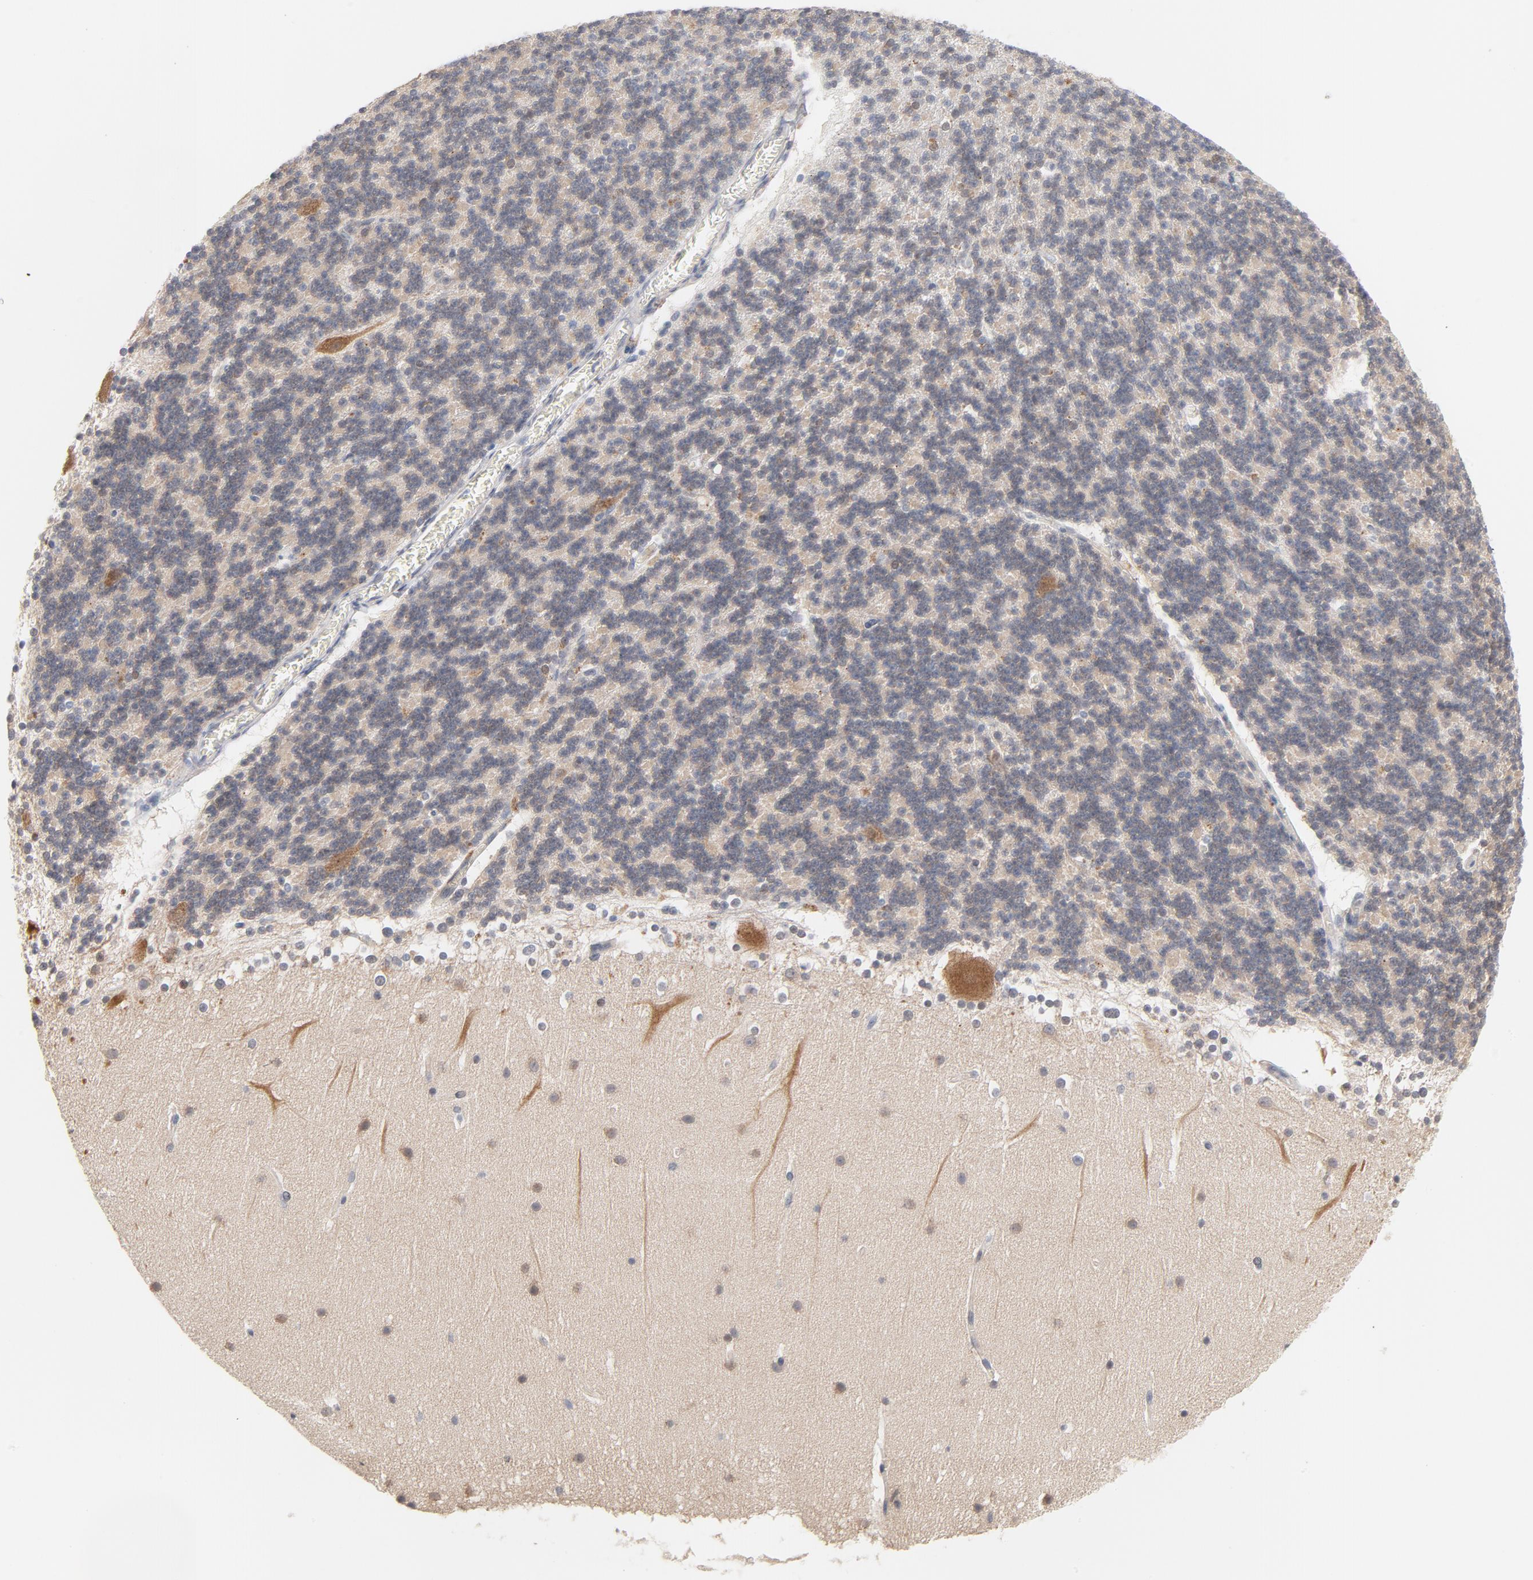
{"staining": {"intensity": "negative", "quantity": "none", "location": "none"}, "tissue": "cerebellum", "cell_type": "Cells in granular layer", "image_type": "normal", "snomed": [{"axis": "morphology", "description": "Normal tissue, NOS"}, {"axis": "topography", "description": "Cerebellum"}], "caption": "Photomicrograph shows no protein positivity in cells in granular layer of normal cerebellum. (Immunohistochemistry, brightfield microscopy, high magnification).", "gene": "UBL4A", "patient": {"sex": "female", "age": 19}}